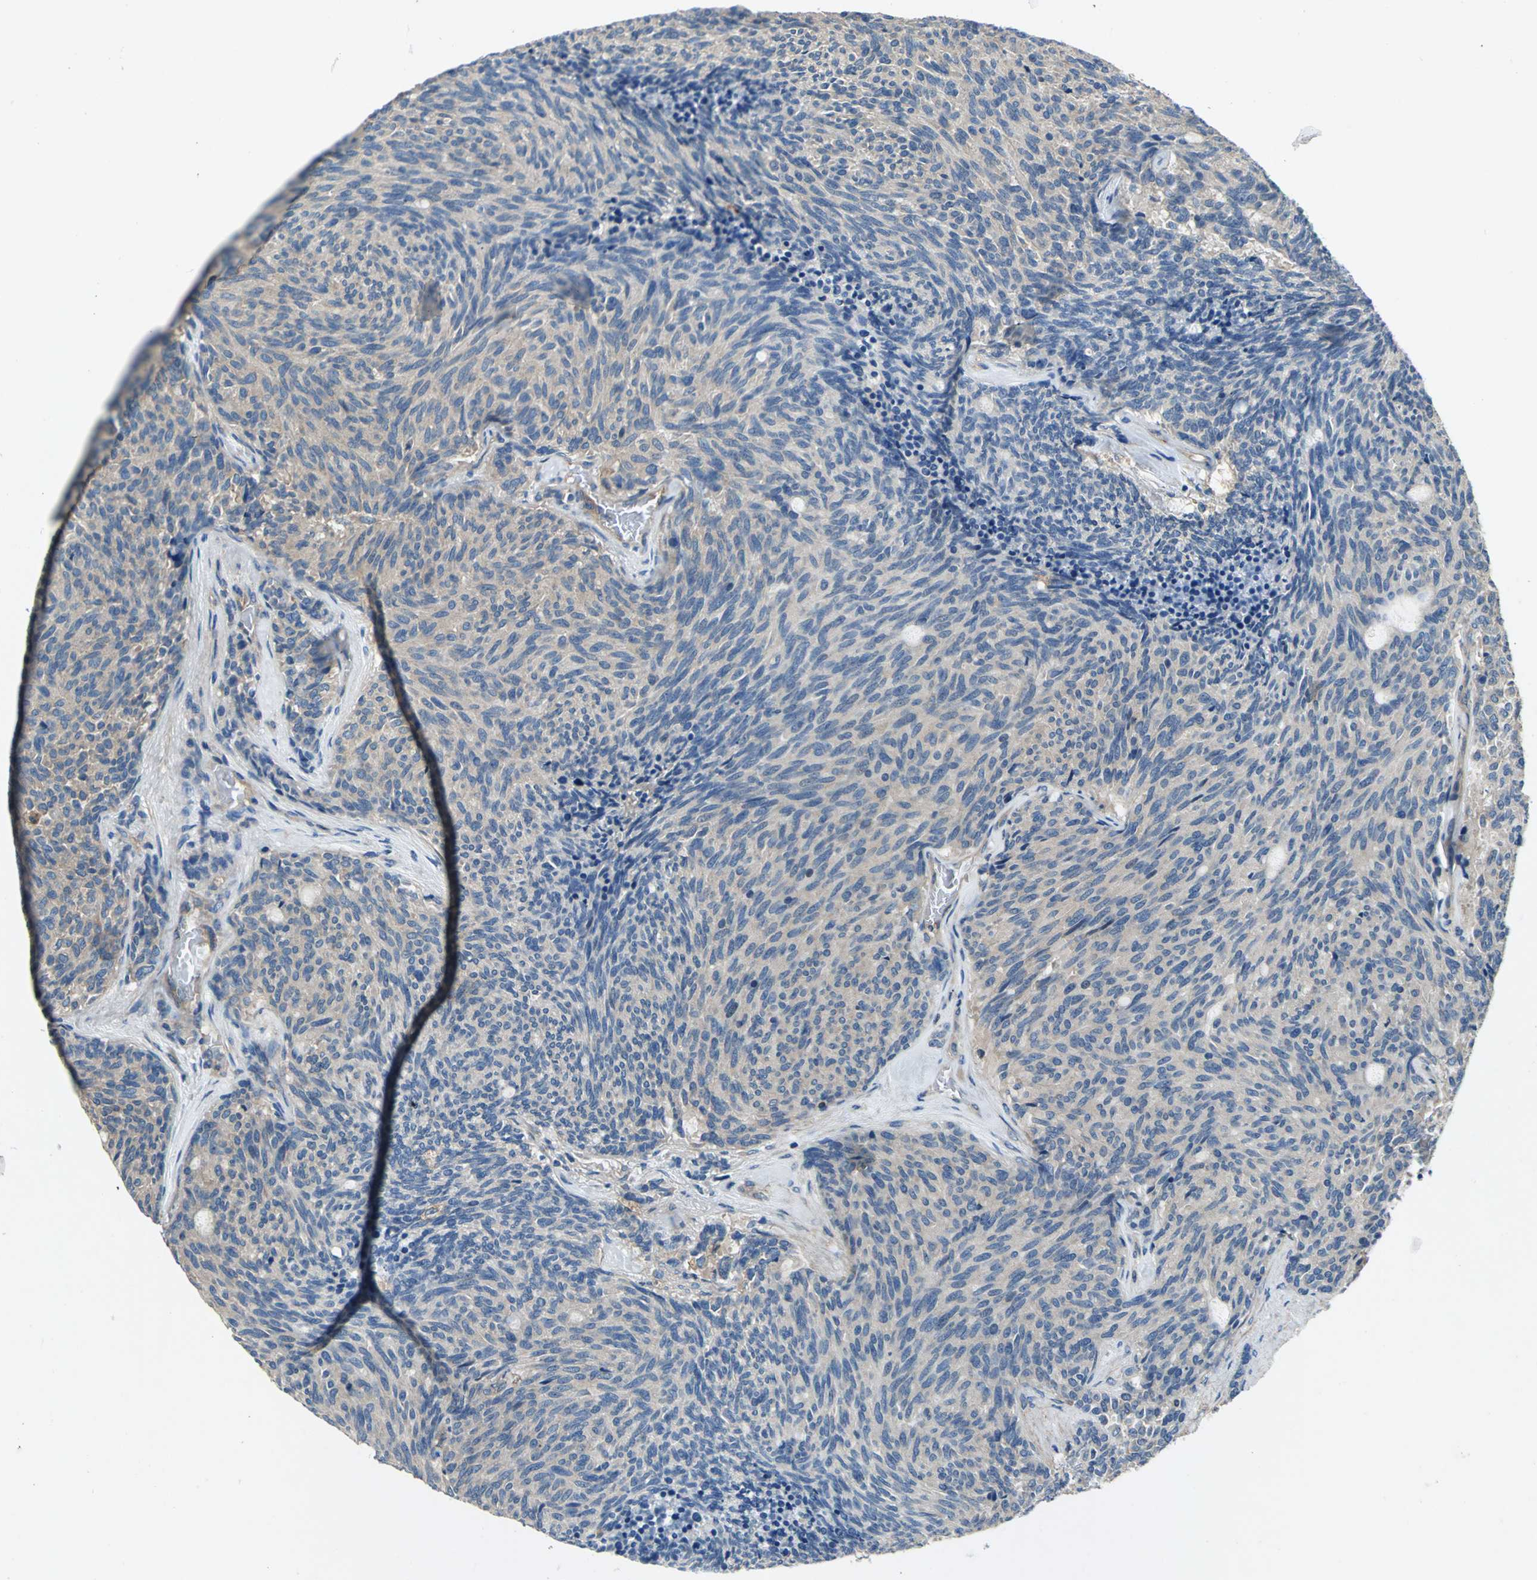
{"staining": {"intensity": "weak", "quantity": "25%-75%", "location": "cytoplasmic/membranous"}, "tissue": "carcinoid", "cell_type": "Tumor cells", "image_type": "cancer", "snomed": [{"axis": "morphology", "description": "Carcinoid, malignant, NOS"}, {"axis": "topography", "description": "Pancreas"}], "caption": "A photomicrograph of malignant carcinoid stained for a protein exhibits weak cytoplasmic/membranous brown staining in tumor cells.", "gene": "DDX3Y", "patient": {"sex": "female", "age": 54}}